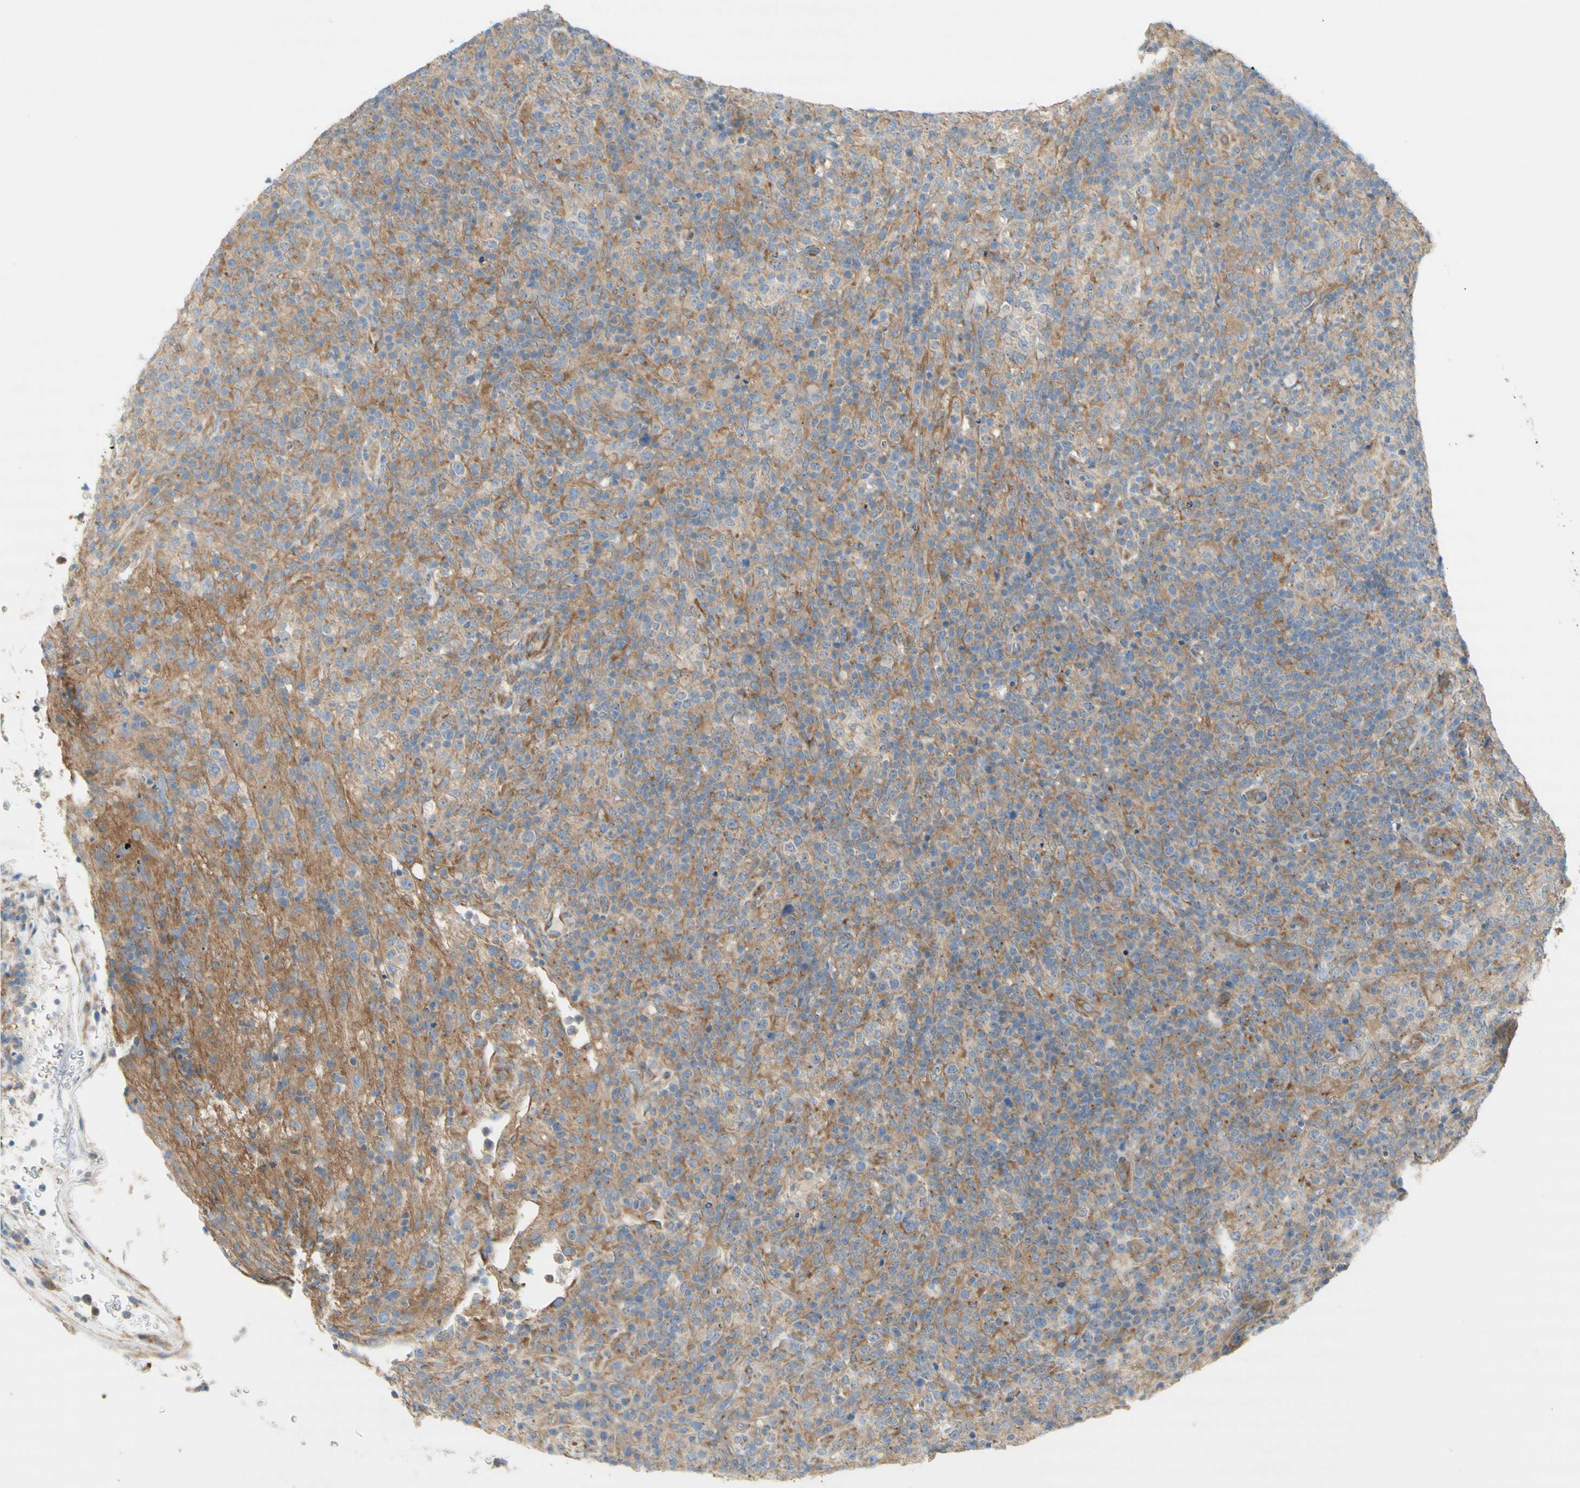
{"staining": {"intensity": "moderate", "quantity": "25%-75%", "location": "cytoplasmic/membranous"}, "tissue": "lymphoma", "cell_type": "Tumor cells", "image_type": "cancer", "snomed": [{"axis": "morphology", "description": "Malignant lymphoma, non-Hodgkin's type, High grade"}, {"axis": "topography", "description": "Lymph node"}], "caption": "IHC of lymphoma demonstrates medium levels of moderate cytoplasmic/membranous expression in approximately 25%-75% of tumor cells.", "gene": "DYNC1H1", "patient": {"sex": "female", "age": 76}}